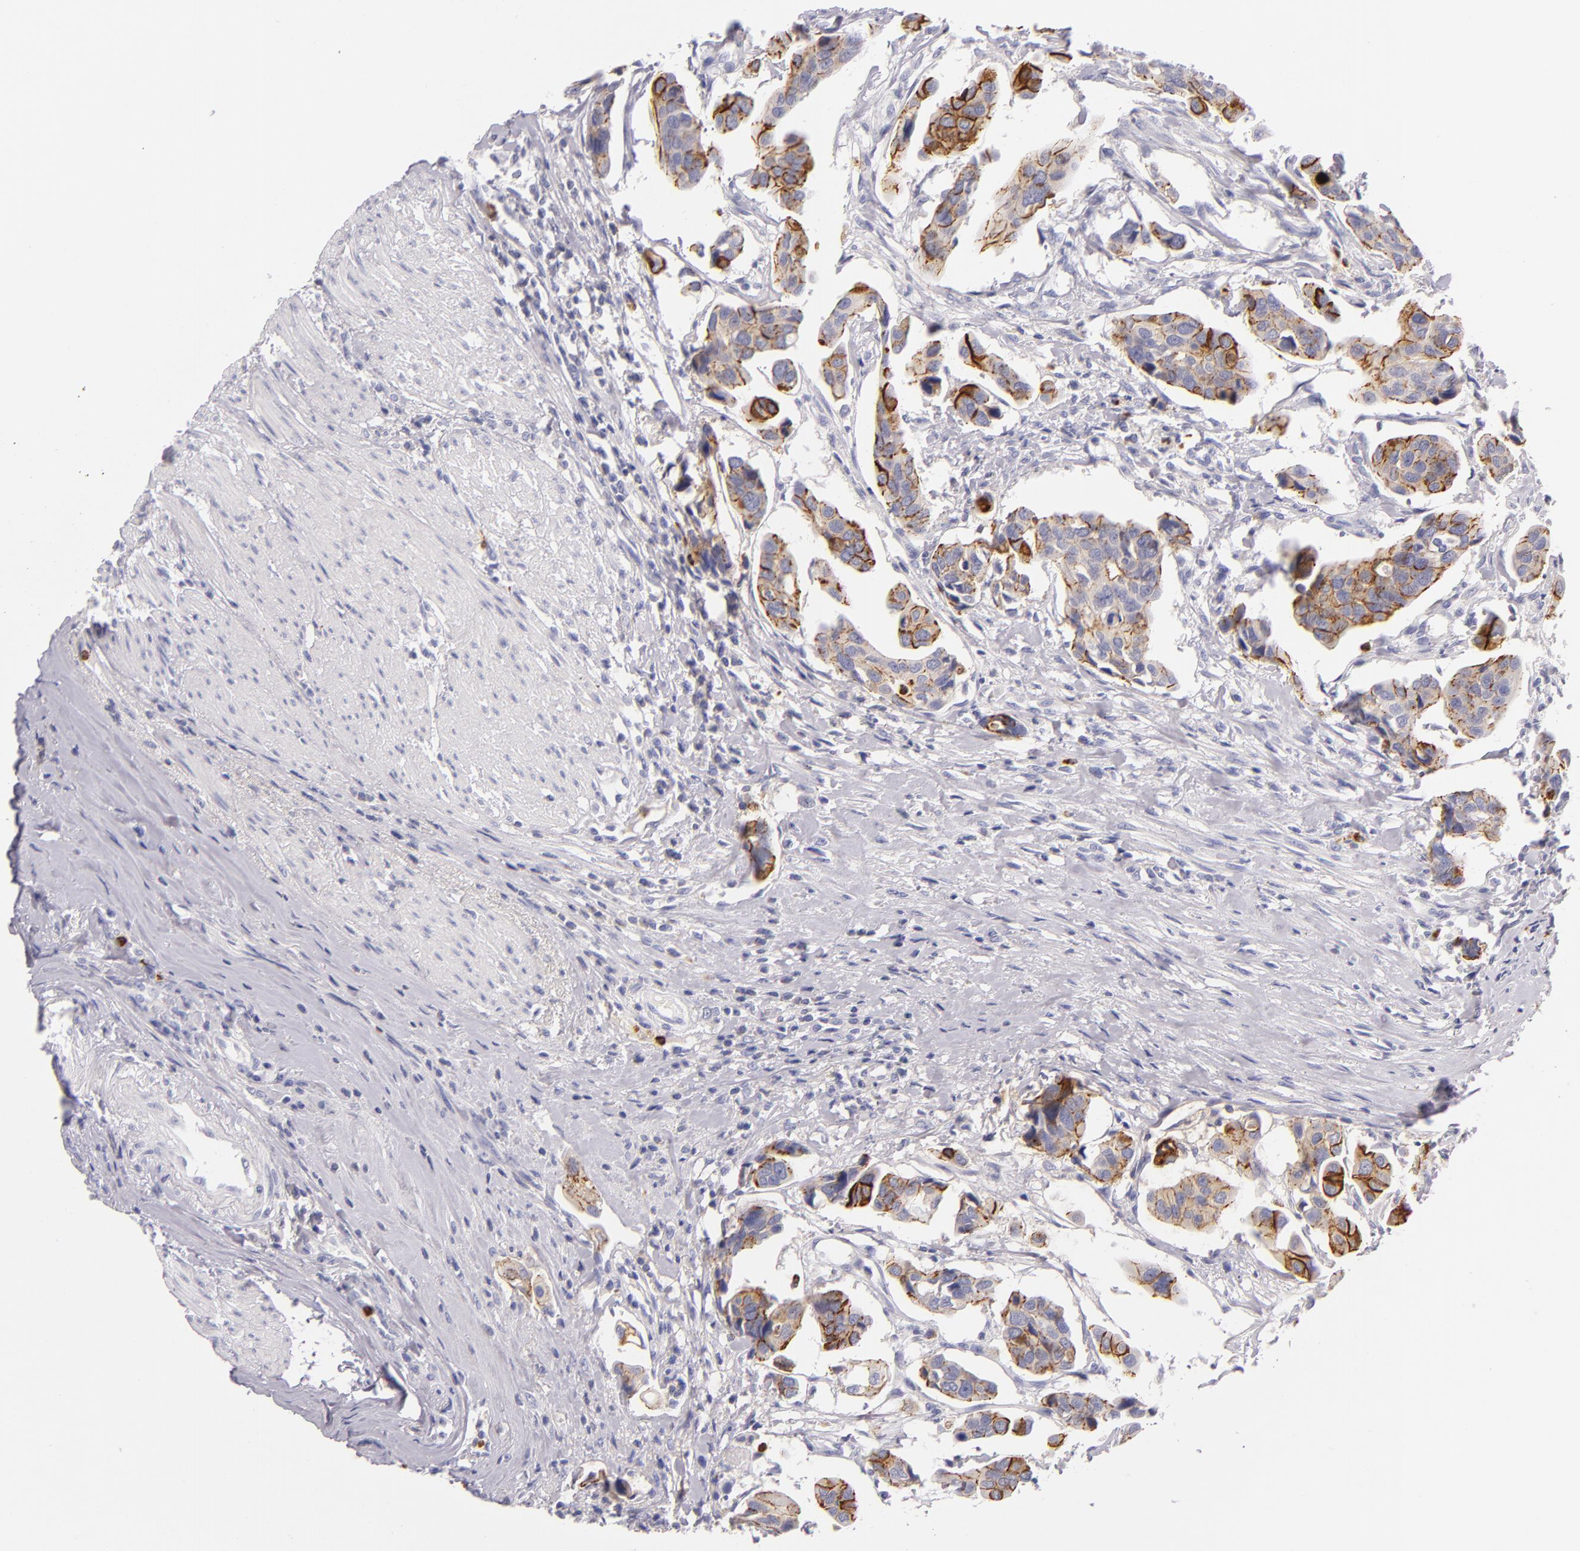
{"staining": {"intensity": "moderate", "quantity": ">75%", "location": "cytoplasmic/membranous"}, "tissue": "urothelial cancer", "cell_type": "Tumor cells", "image_type": "cancer", "snomed": [{"axis": "morphology", "description": "Adenocarcinoma, NOS"}, {"axis": "topography", "description": "Urinary bladder"}], "caption": "Adenocarcinoma stained for a protein shows moderate cytoplasmic/membranous positivity in tumor cells. The staining is performed using DAB brown chromogen to label protein expression. The nuclei are counter-stained blue using hematoxylin.", "gene": "CDH3", "patient": {"sex": "male", "age": 61}}